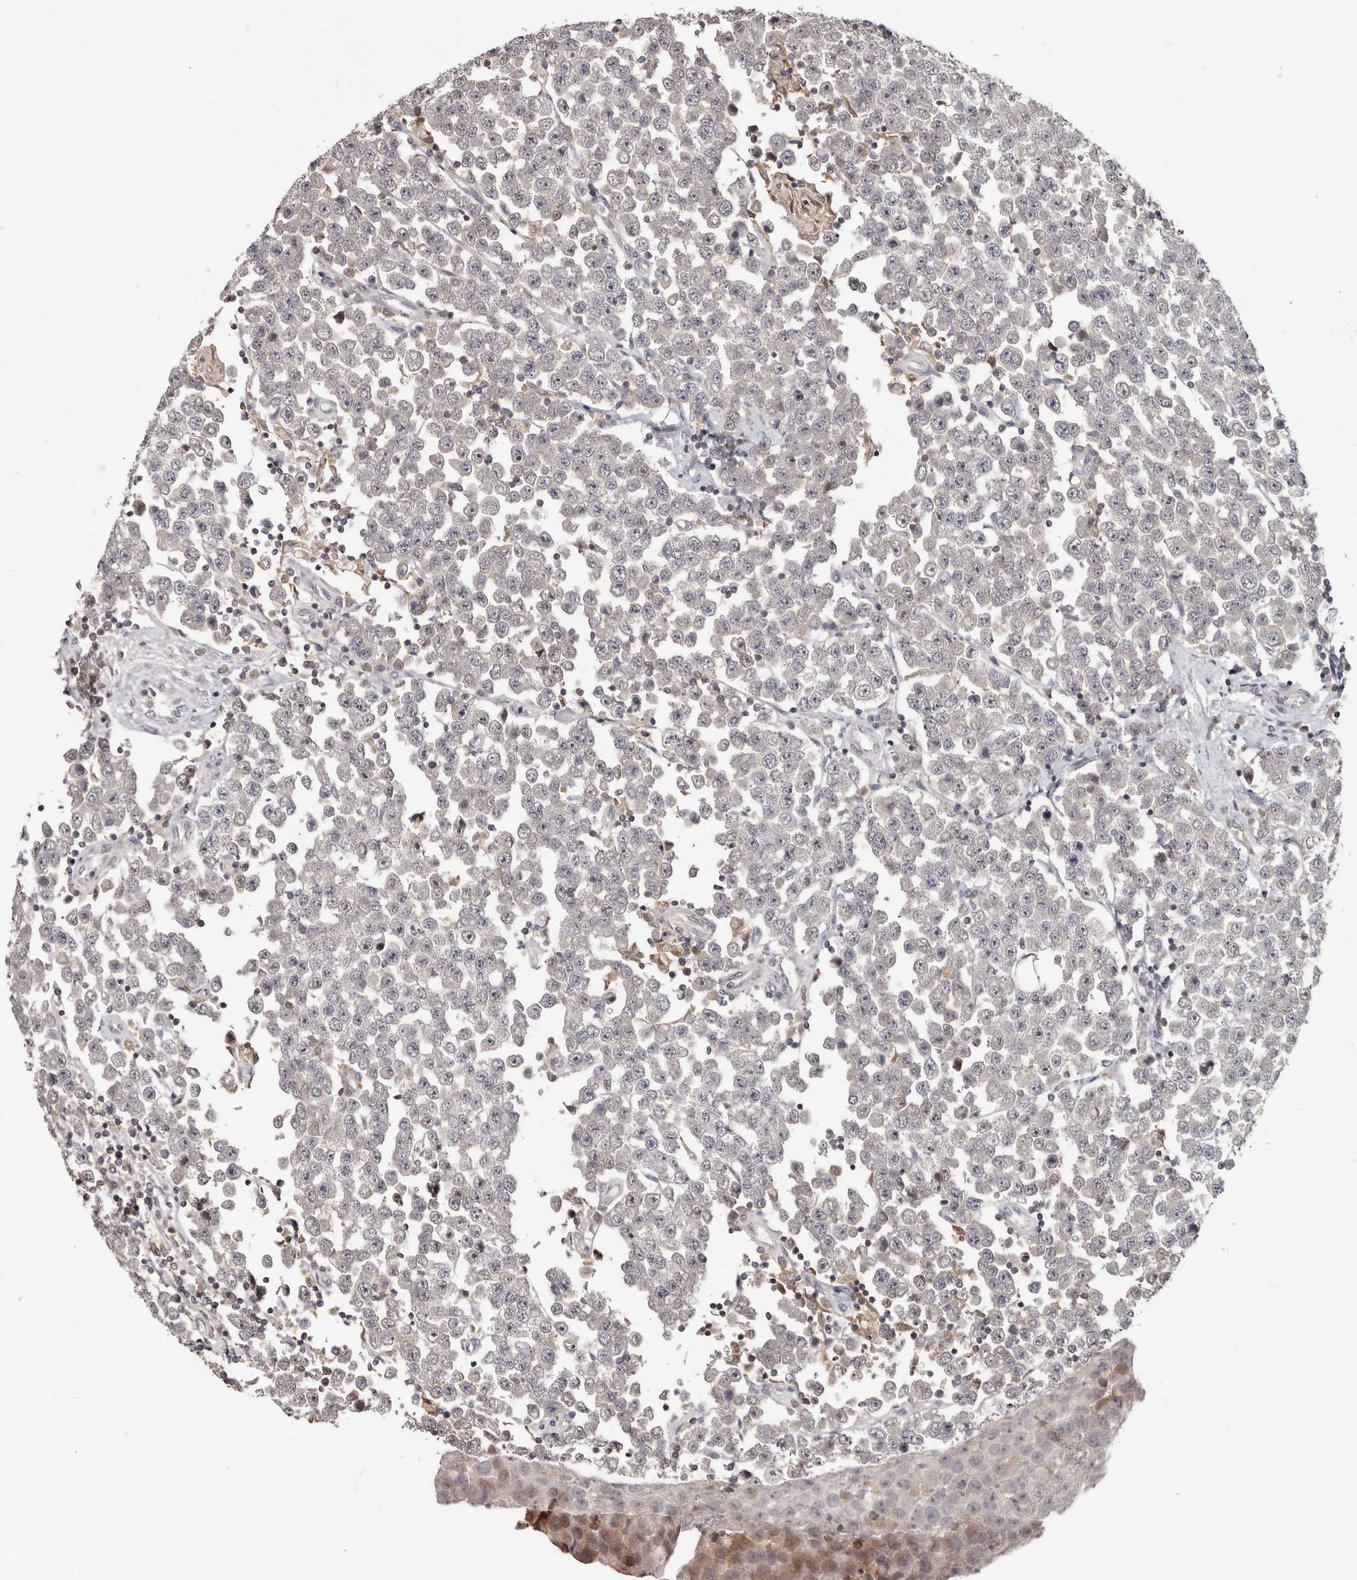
{"staining": {"intensity": "negative", "quantity": "none", "location": "none"}, "tissue": "testis cancer", "cell_type": "Tumor cells", "image_type": "cancer", "snomed": [{"axis": "morphology", "description": "Seminoma, NOS"}, {"axis": "topography", "description": "Testis"}], "caption": "Immunohistochemistry (IHC) histopathology image of neoplastic tissue: human testis seminoma stained with DAB (3,3'-diaminobenzidine) displays no significant protein staining in tumor cells.", "gene": "ANKRD44", "patient": {"sex": "male", "age": 28}}